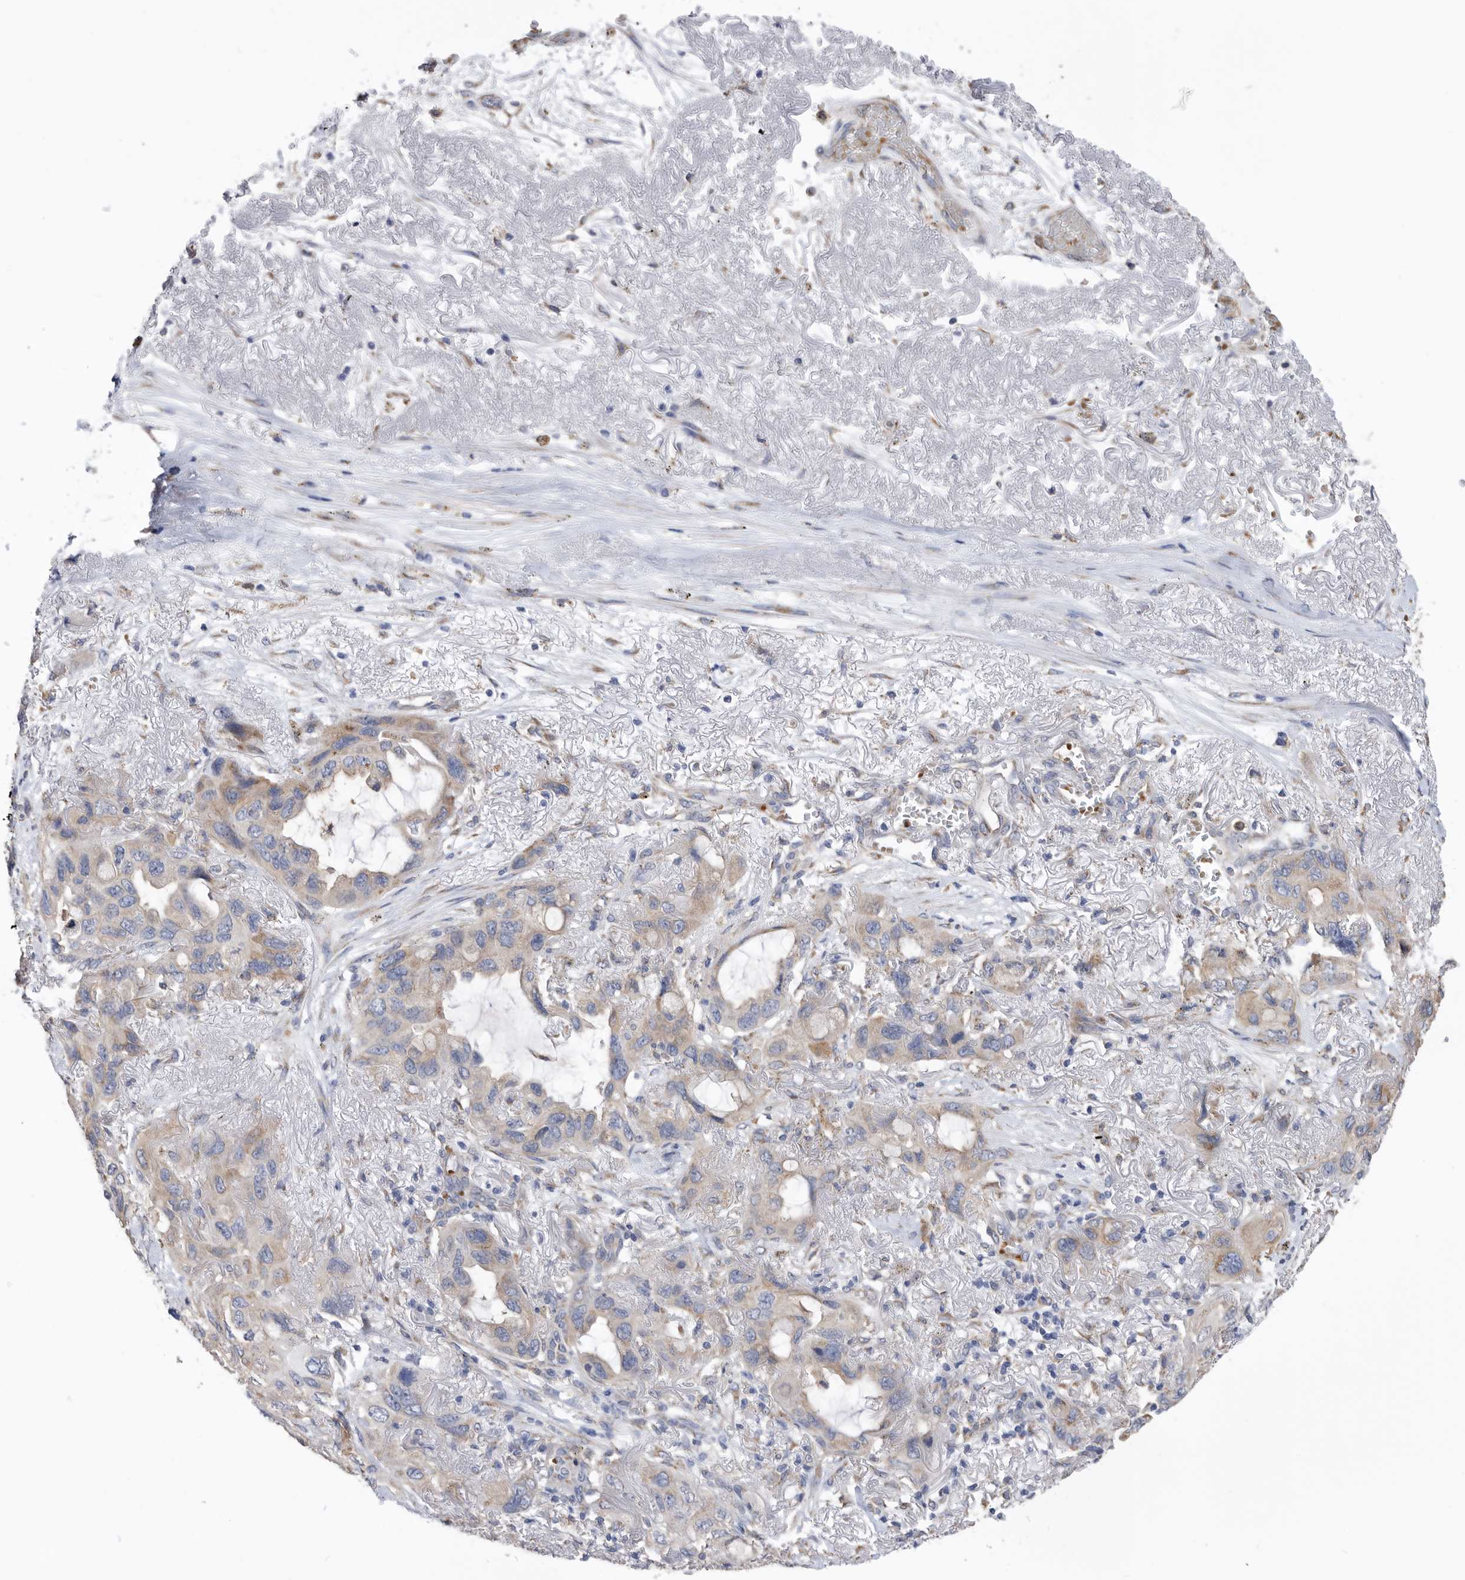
{"staining": {"intensity": "weak", "quantity": "25%-75%", "location": "cytoplasmic/membranous"}, "tissue": "lung cancer", "cell_type": "Tumor cells", "image_type": "cancer", "snomed": [{"axis": "morphology", "description": "Squamous cell carcinoma, NOS"}, {"axis": "topography", "description": "Lung"}], "caption": "This image shows lung cancer stained with immunohistochemistry (IHC) to label a protein in brown. The cytoplasmic/membranous of tumor cells show weak positivity for the protein. Nuclei are counter-stained blue.", "gene": "CRISPLD2", "patient": {"sex": "female", "age": 73}}